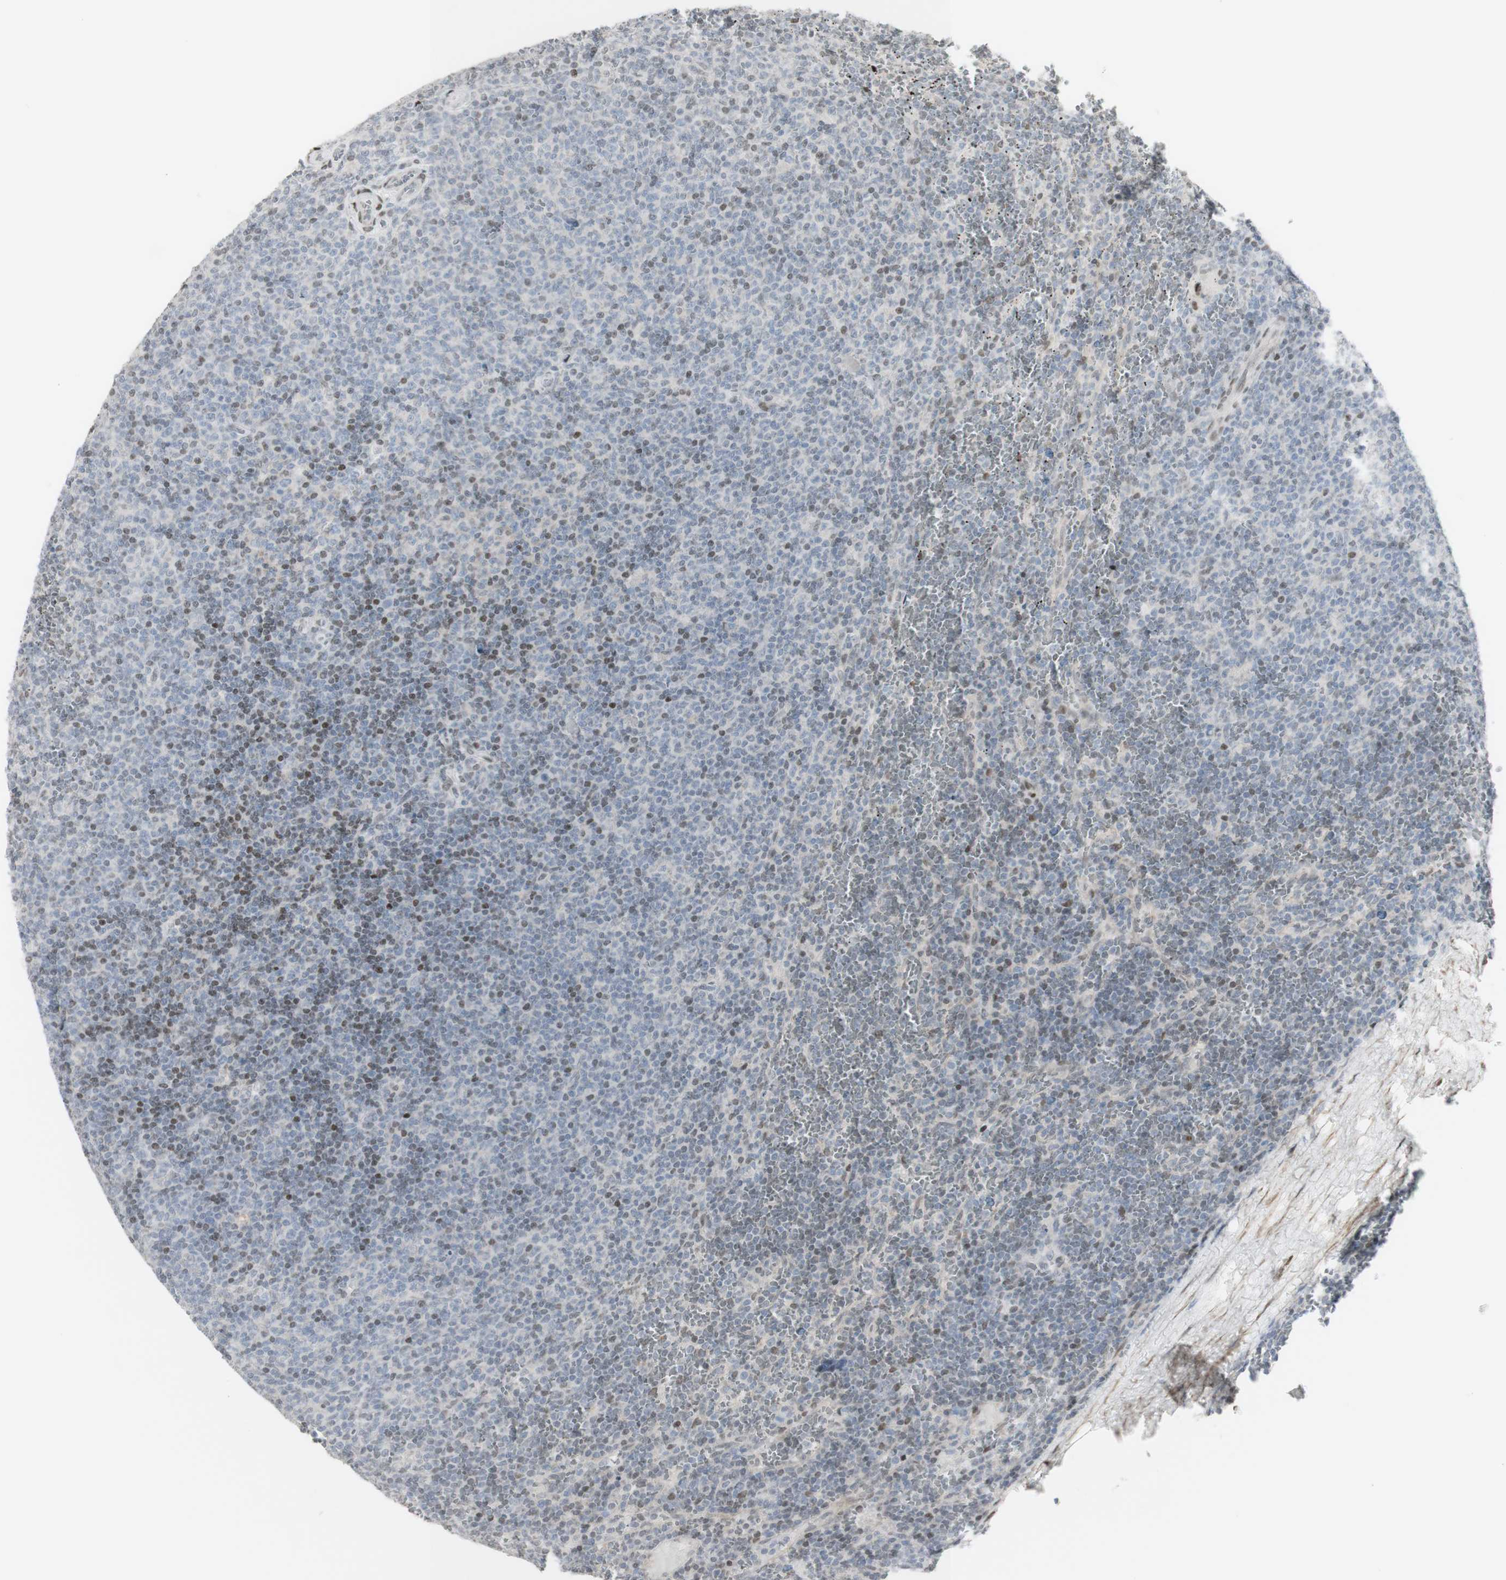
{"staining": {"intensity": "moderate", "quantity": "<25%", "location": "nuclear"}, "tissue": "lymphoma", "cell_type": "Tumor cells", "image_type": "cancer", "snomed": [{"axis": "morphology", "description": "Malignant lymphoma, non-Hodgkin's type, Low grade"}, {"axis": "topography", "description": "Spleen"}], "caption": "The micrograph exhibits immunohistochemical staining of malignant lymphoma, non-Hodgkin's type (low-grade). There is moderate nuclear staining is appreciated in approximately <25% of tumor cells.", "gene": "C1orf116", "patient": {"sex": "female", "age": 50}}